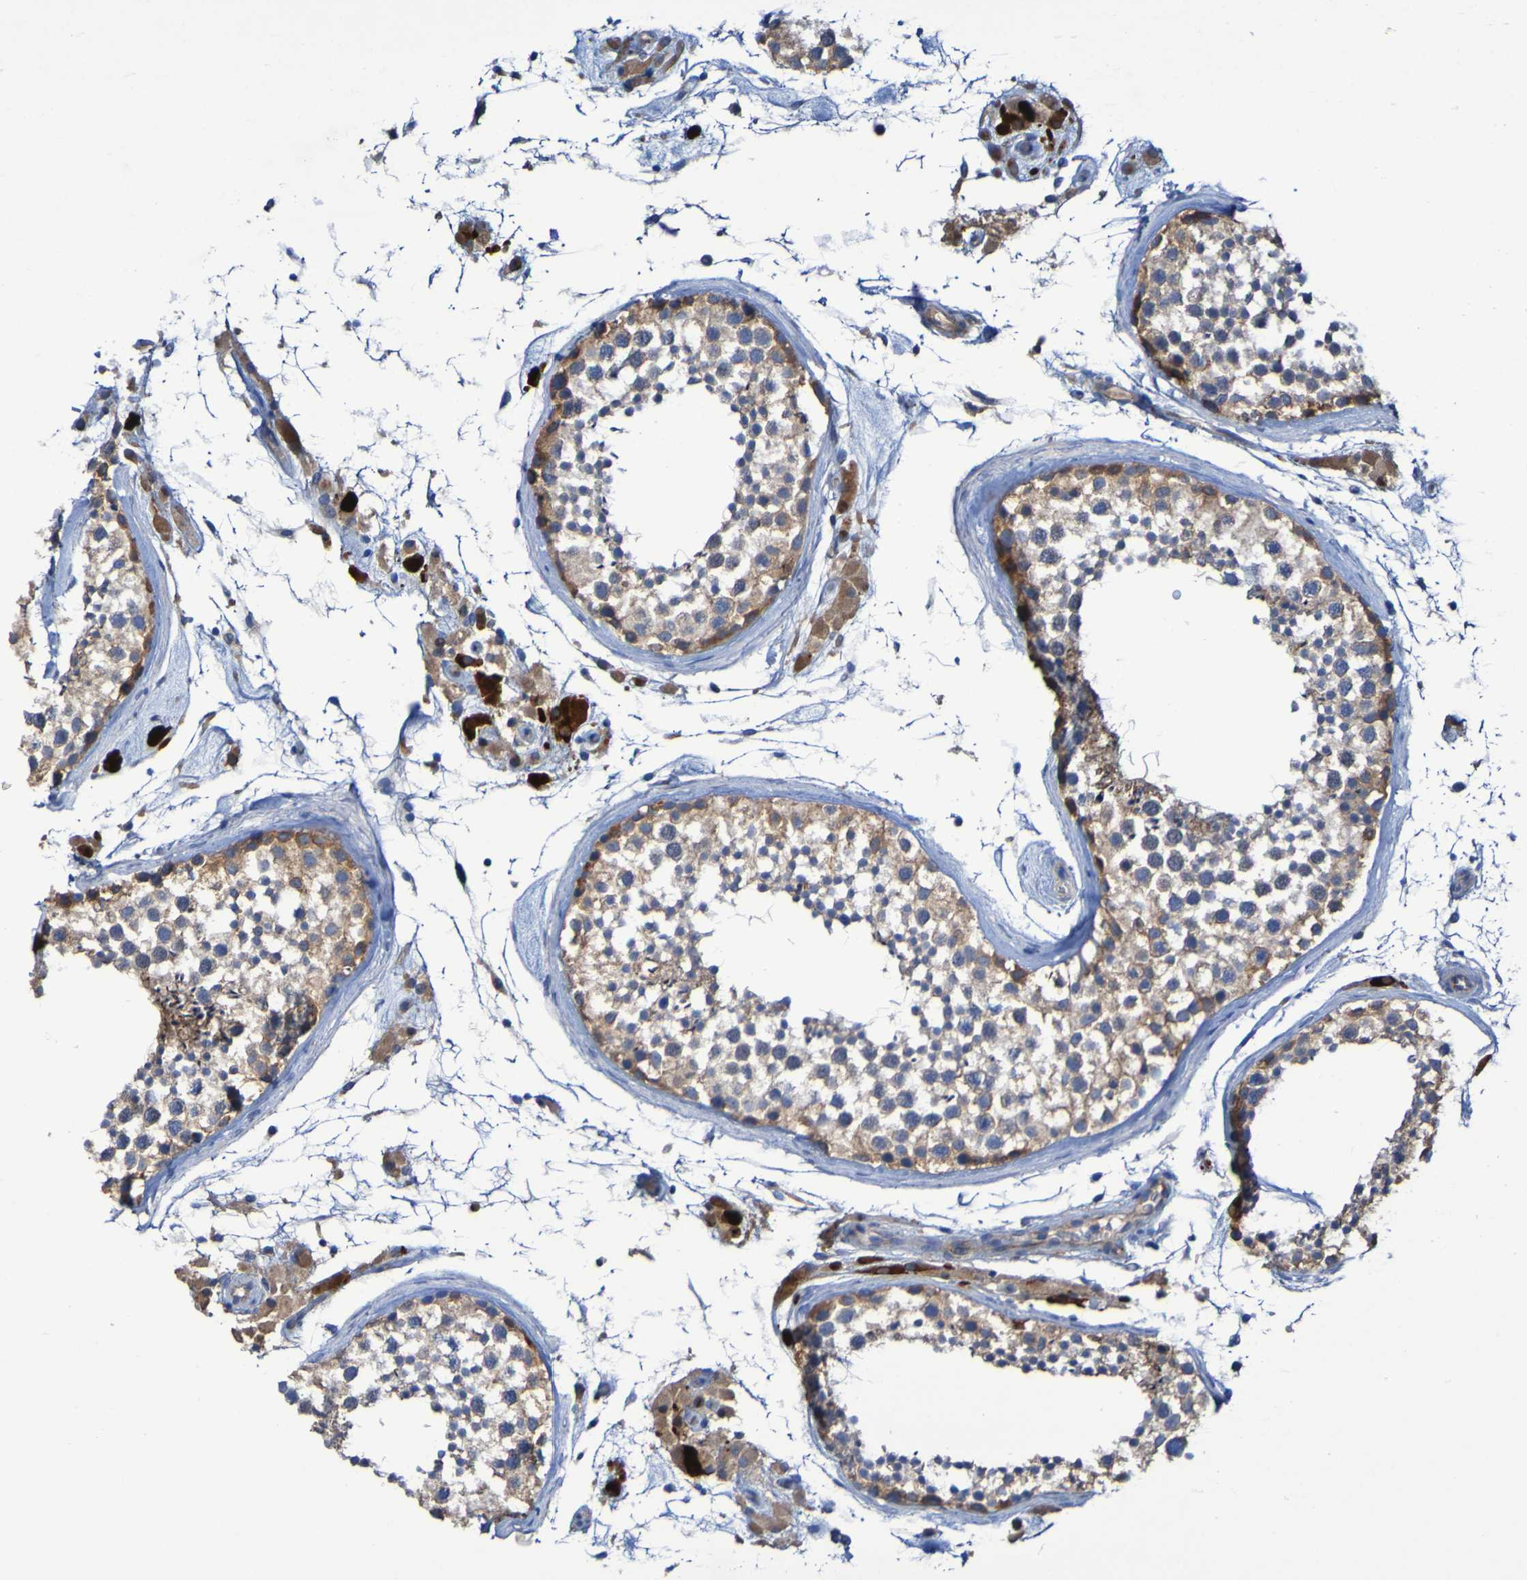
{"staining": {"intensity": "moderate", "quantity": ">75%", "location": "cytoplasmic/membranous"}, "tissue": "testis", "cell_type": "Cells in seminiferous ducts", "image_type": "normal", "snomed": [{"axis": "morphology", "description": "Normal tissue, NOS"}, {"axis": "topography", "description": "Testis"}], "caption": "Cells in seminiferous ducts demonstrate medium levels of moderate cytoplasmic/membranous expression in about >75% of cells in unremarkable testis.", "gene": "ARHGEF16", "patient": {"sex": "male", "age": 46}}